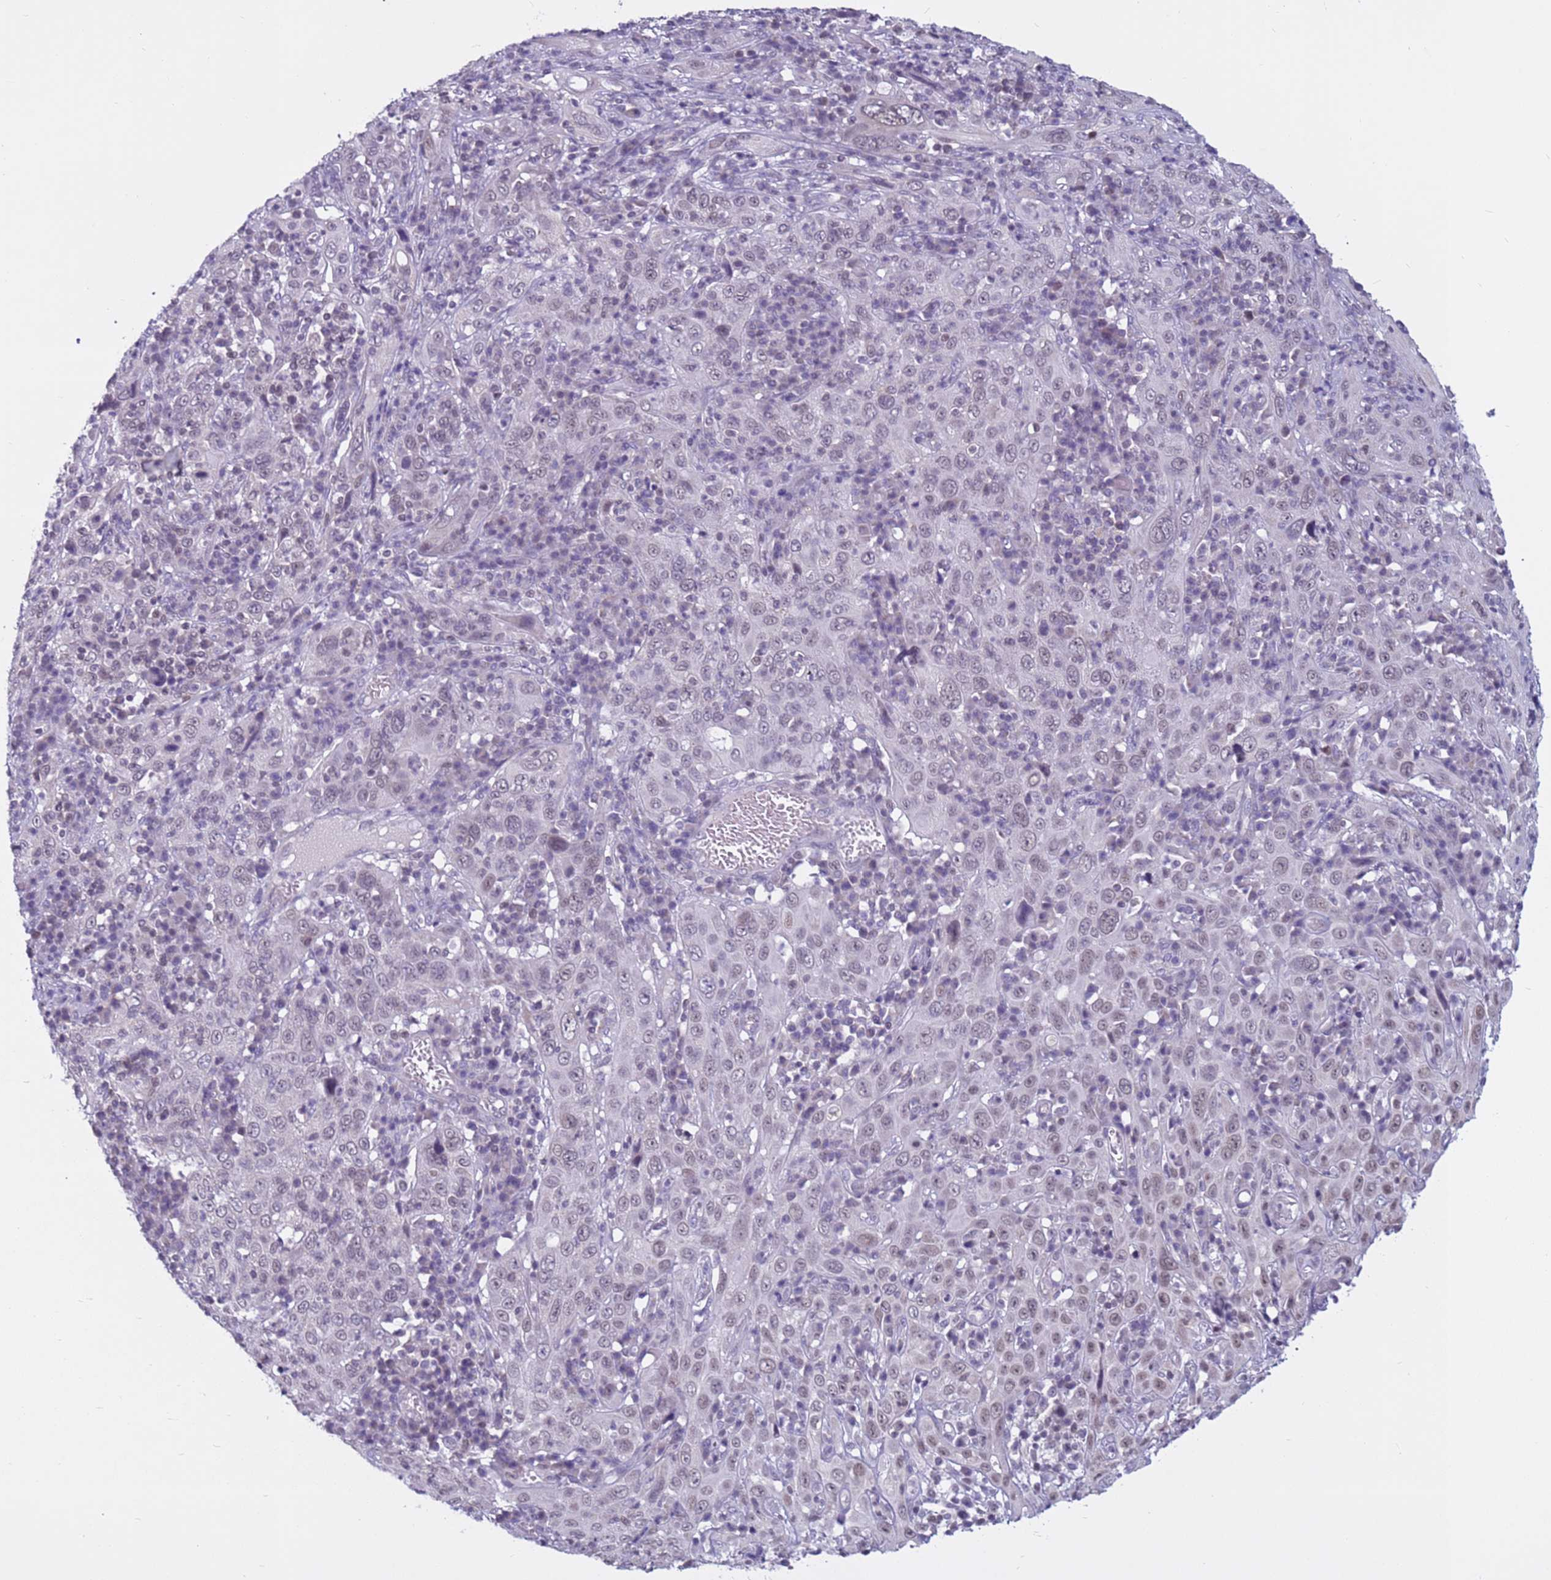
{"staining": {"intensity": "weak", "quantity": "<25%", "location": "nuclear"}, "tissue": "cervical cancer", "cell_type": "Tumor cells", "image_type": "cancer", "snomed": [{"axis": "morphology", "description": "Squamous cell carcinoma, NOS"}, {"axis": "topography", "description": "Cervix"}], "caption": "IHC image of neoplastic tissue: human squamous cell carcinoma (cervical) stained with DAB (3,3'-diaminobenzidine) demonstrates no significant protein staining in tumor cells. The staining was performed using DAB to visualize the protein expression in brown, while the nuclei were stained in blue with hematoxylin (Magnification: 20x).", "gene": "CDK2AP2", "patient": {"sex": "female", "age": 46}}